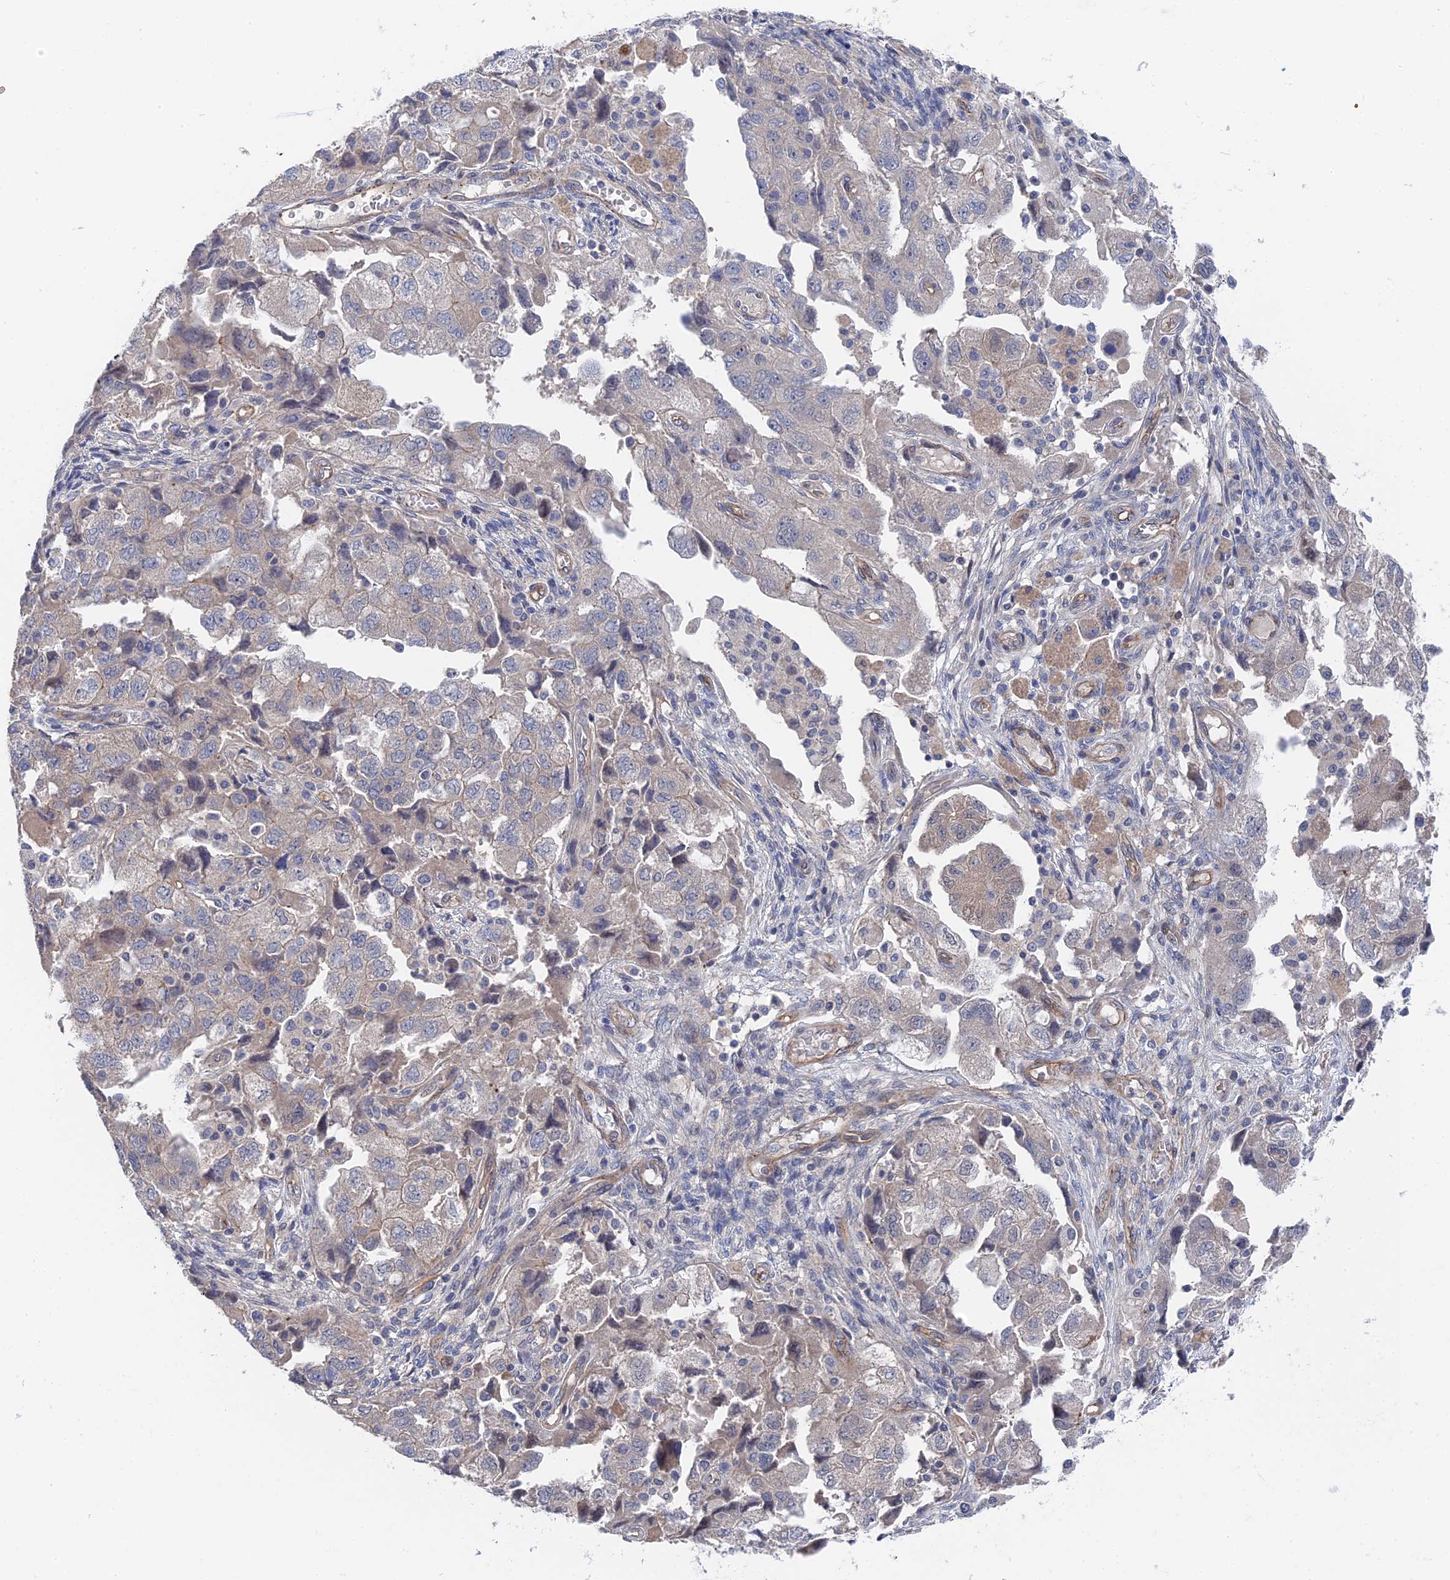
{"staining": {"intensity": "negative", "quantity": "none", "location": "none"}, "tissue": "ovarian cancer", "cell_type": "Tumor cells", "image_type": "cancer", "snomed": [{"axis": "morphology", "description": "Carcinoma, NOS"}, {"axis": "morphology", "description": "Cystadenocarcinoma, serous, NOS"}, {"axis": "topography", "description": "Ovary"}], "caption": "A micrograph of human ovarian cancer is negative for staining in tumor cells. Brightfield microscopy of immunohistochemistry stained with DAB (brown) and hematoxylin (blue), captured at high magnification.", "gene": "MTHFSD", "patient": {"sex": "female", "age": 69}}